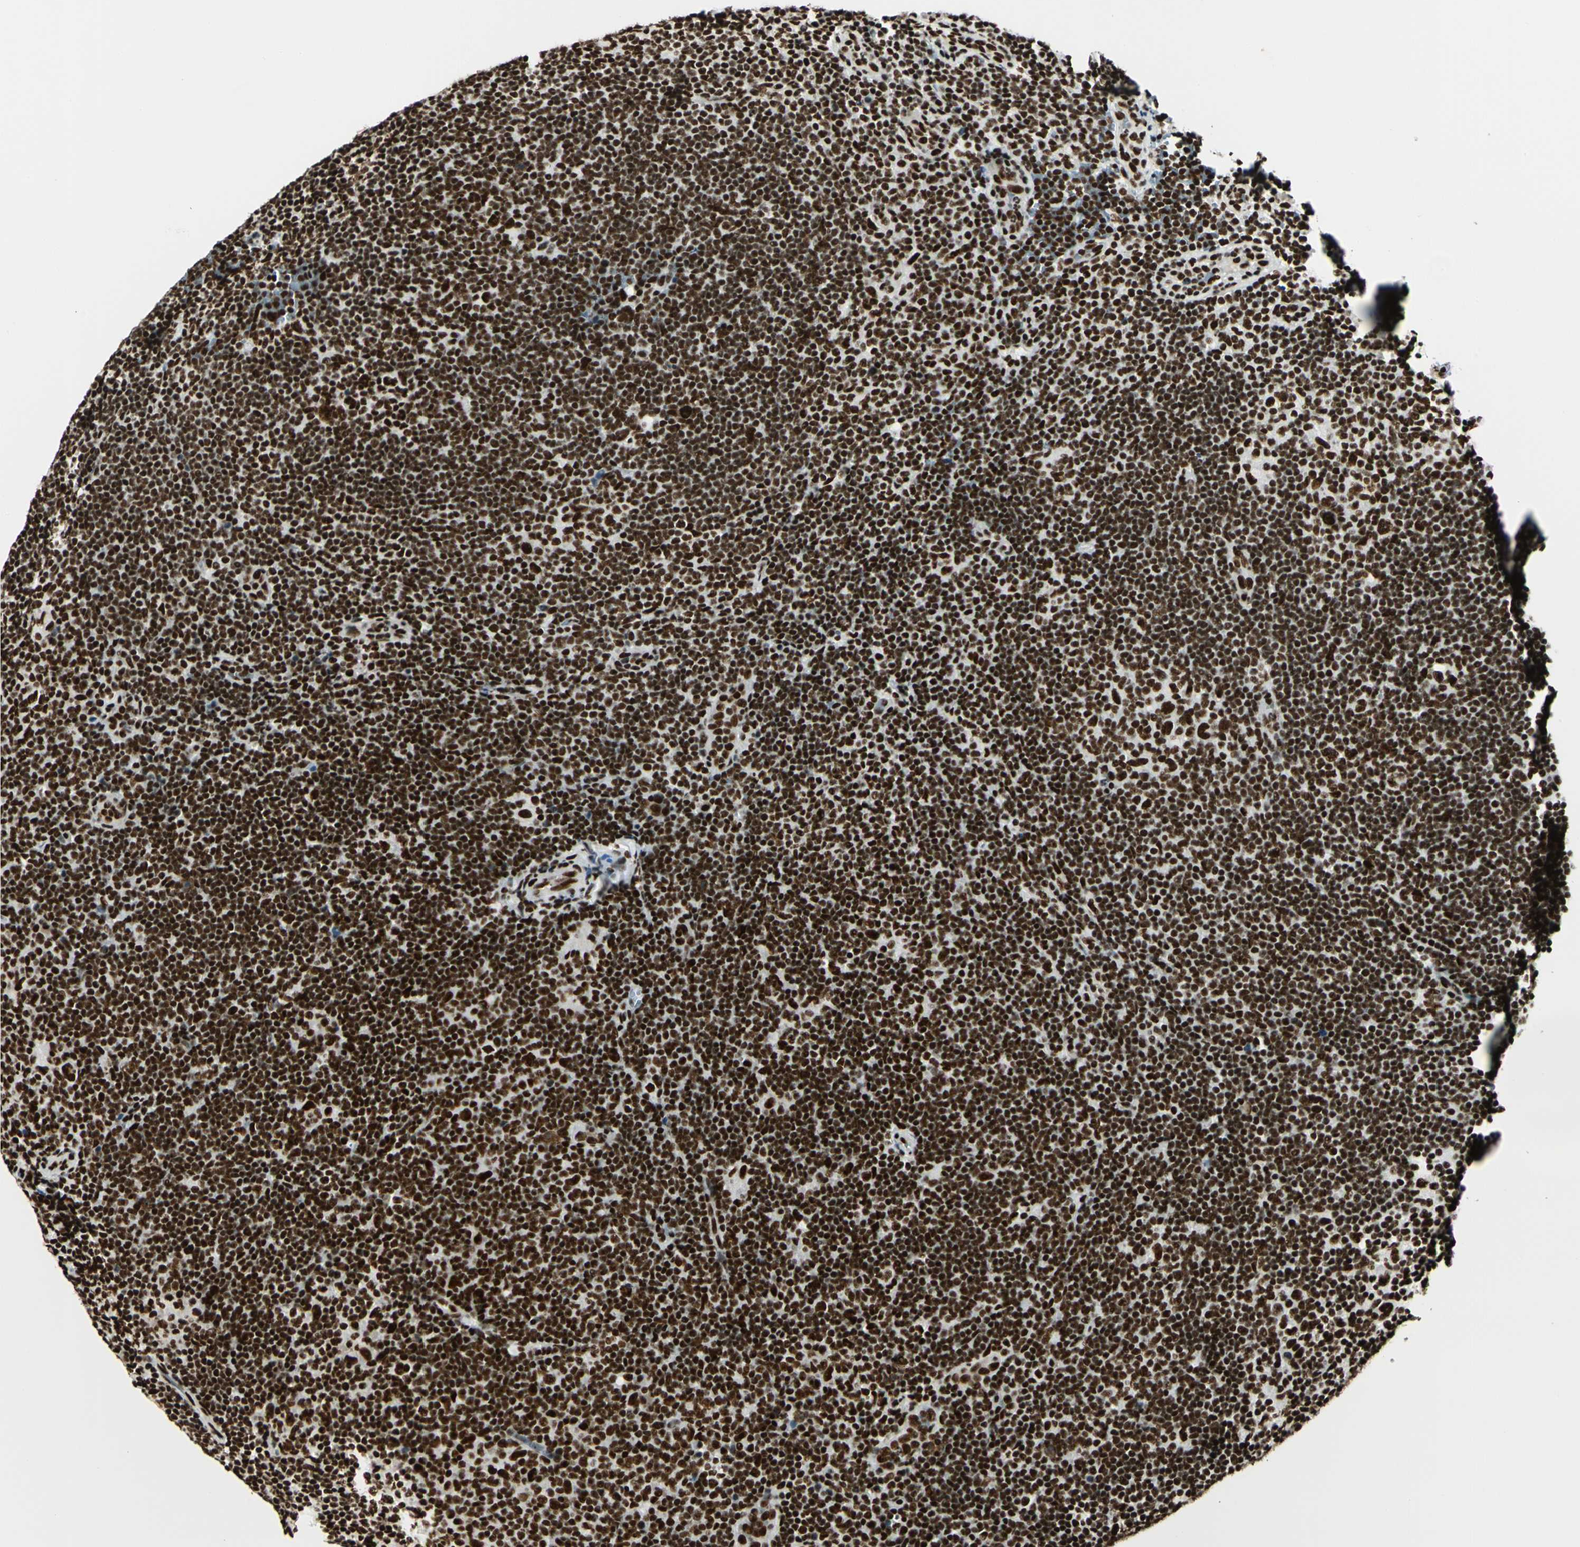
{"staining": {"intensity": "strong", "quantity": ">75%", "location": "nuclear"}, "tissue": "lymphoma", "cell_type": "Tumor cells", "image_type": "cancer", "snomed": [{"axis": "morphology", "description": "Hodgkin's disease, NOS"}, {"axis": "topography", "description": "Lymph node"}], "caption": "The immunohistochemical stain labels strong nuclear positivity in tumor cells of lymphoma tissue. The protein of interest is shown in brown color, while the nuclei are stained blue.", "gene": "CCAR1", "patient": {"sex": "female", "age": 57}}